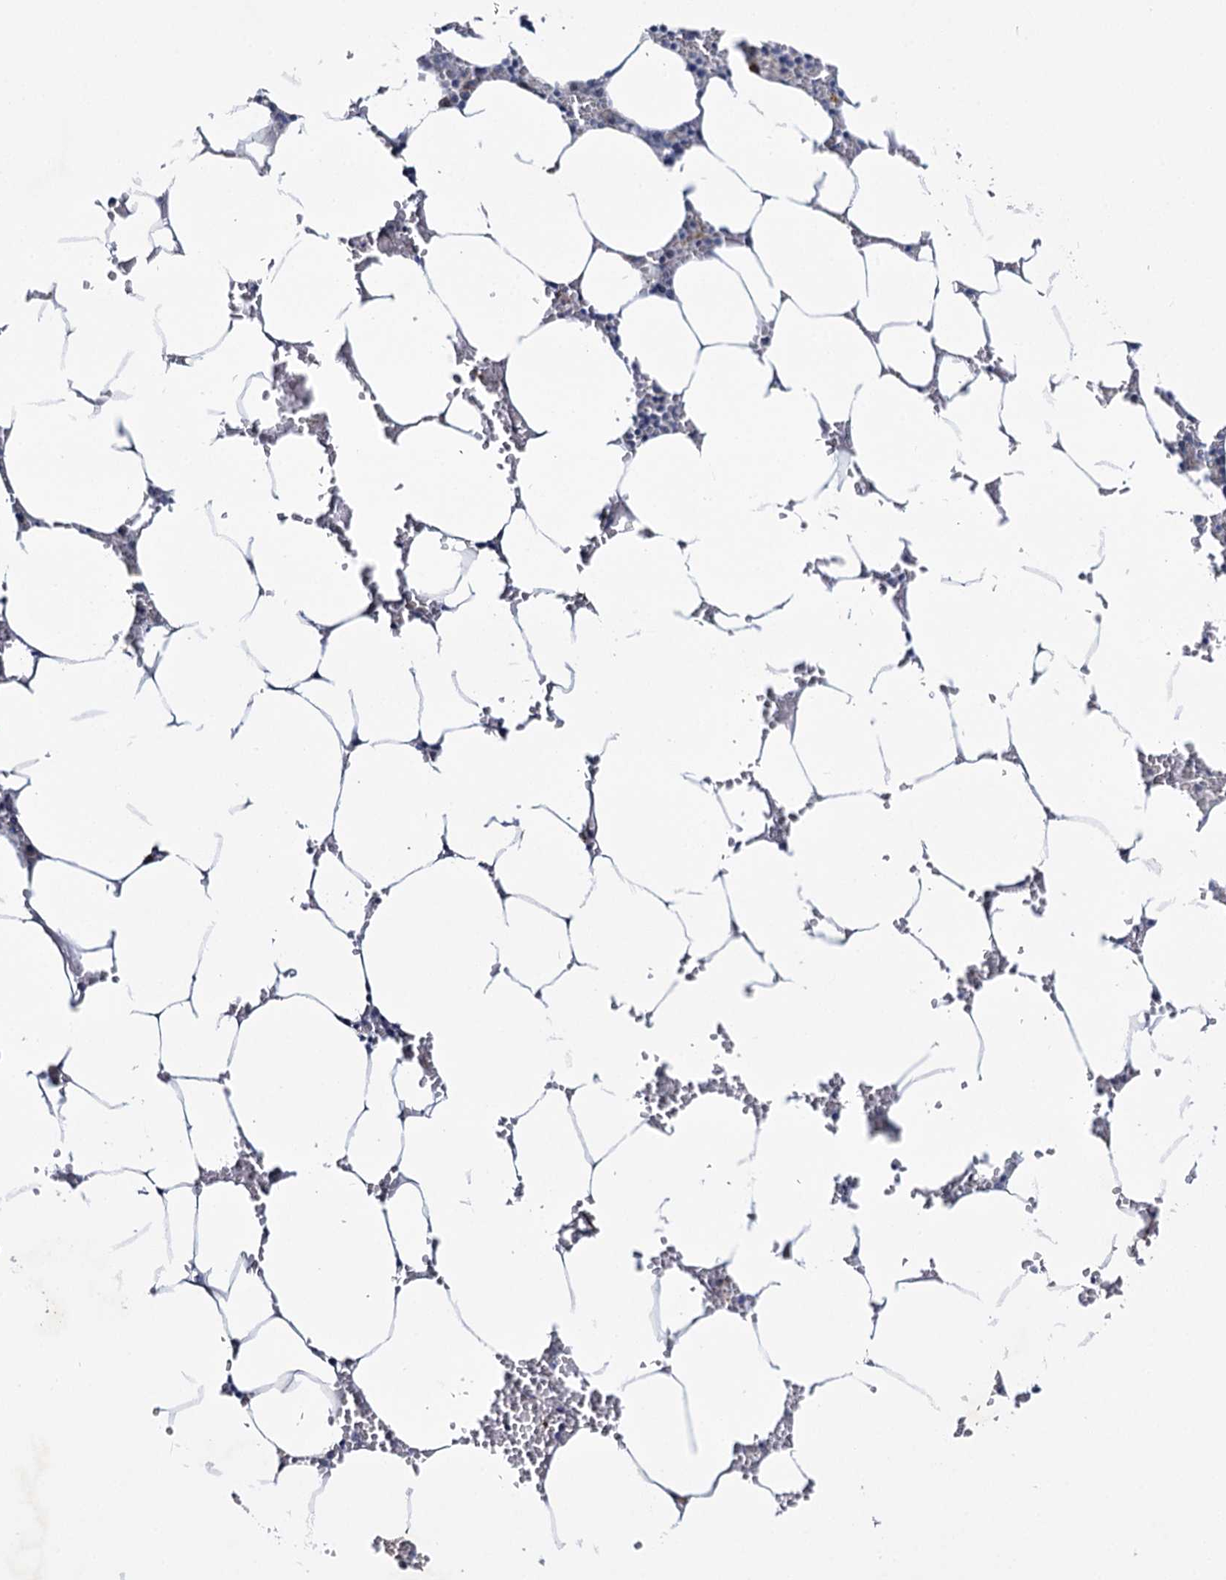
{"staining": {"intensity": "moderate", "quantity": "<25%", "location": "cytoplasmic/membranous"}, "tissue": "bone marrow", "cell_type": "Hematopoietic cells", "image_type": "normal", "snomed": [{"axis": "morphology", "description": "Normal tissue, NOS"}, {"axis": "topography", "description": "Bone marrow"}], "caption": "The immunohistochemical stain shows moderate cytoplasmic/membranous staining in hematopoietic cells of benign bone marrow.", "gene": "MBLAC2", "patient": {"sex": "male", "age": 70}}